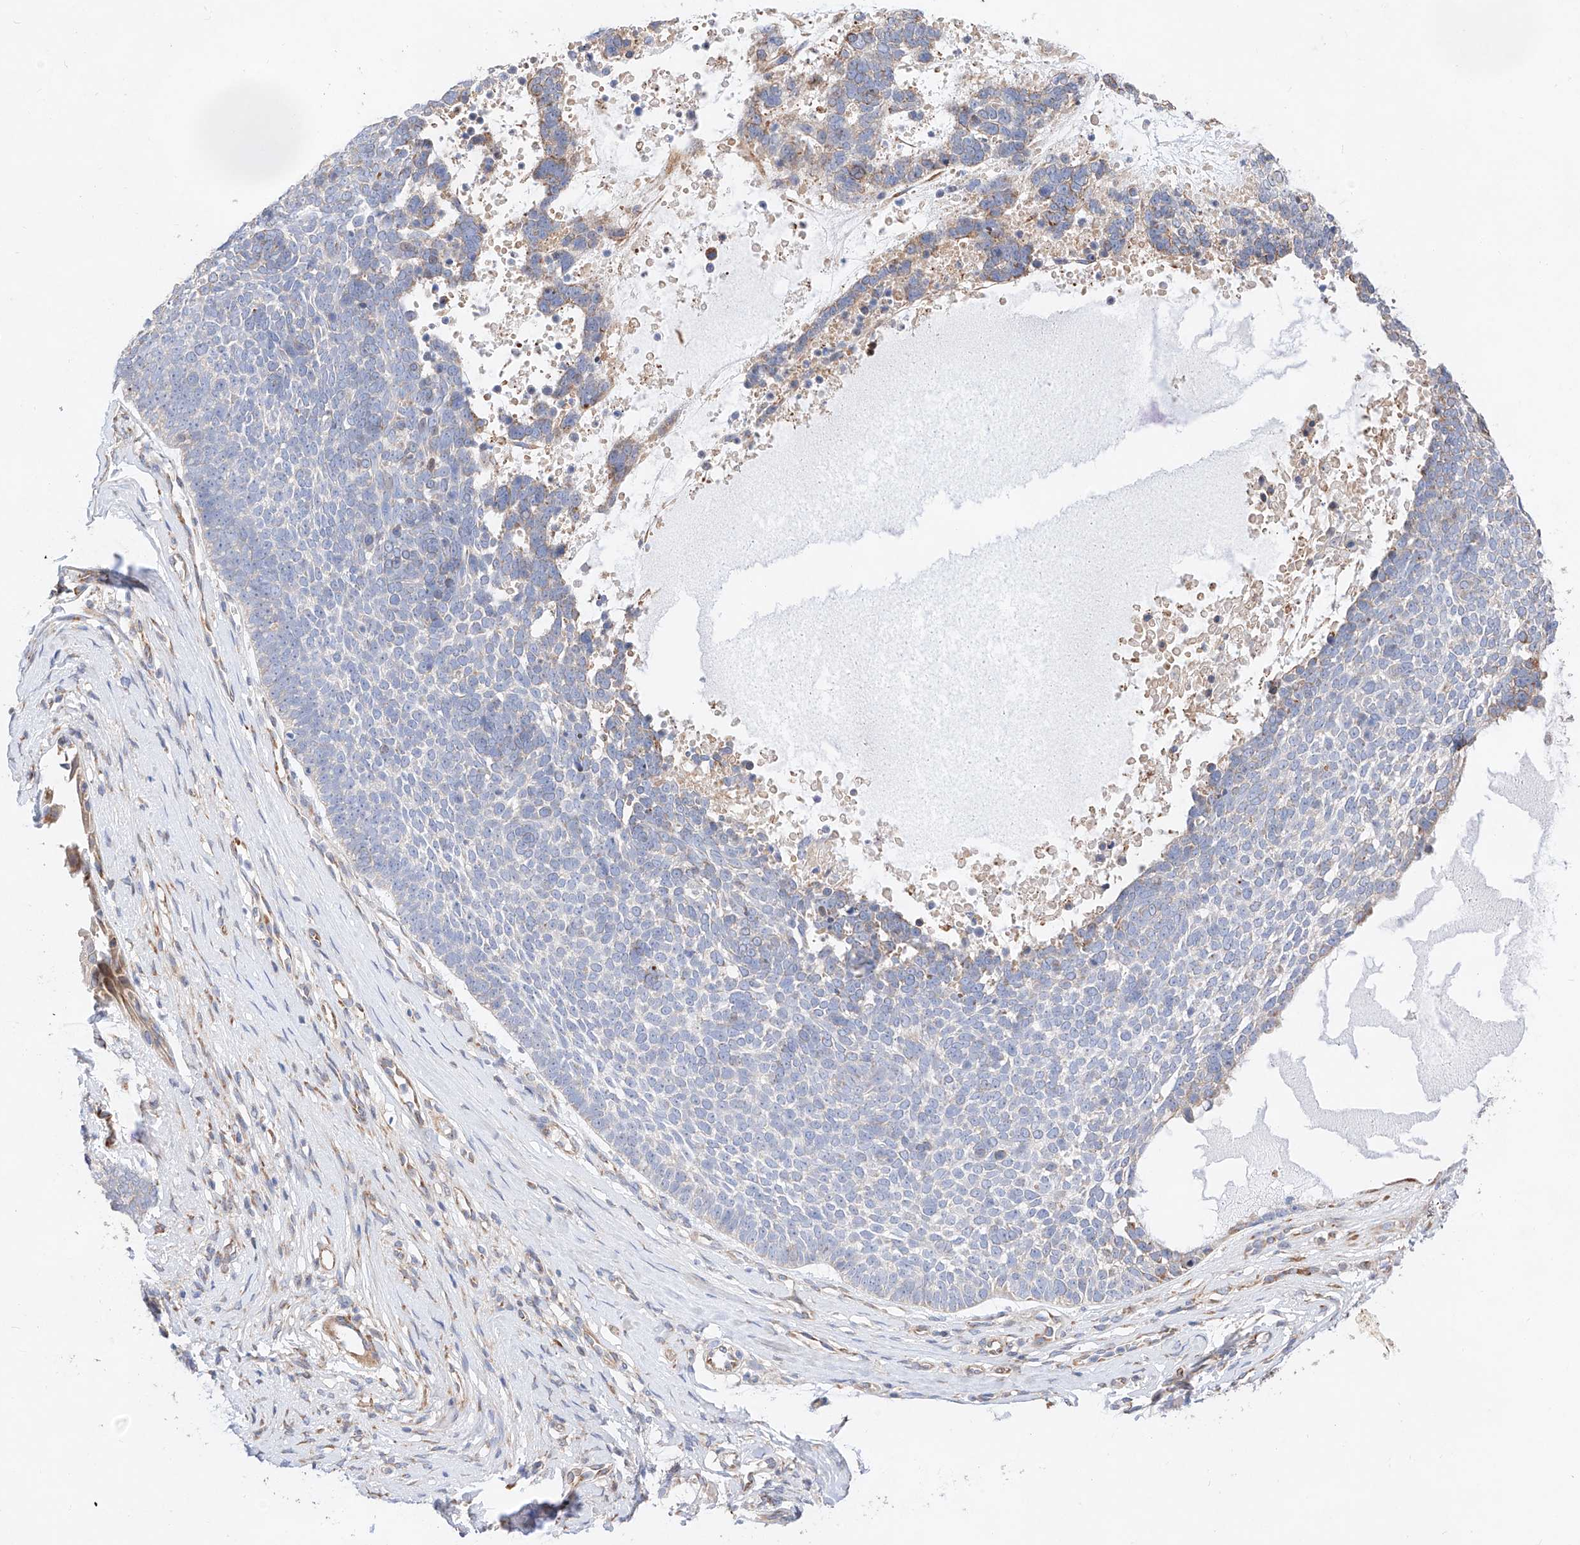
{"staining": {"intensity": "negative", "quantity": "none", "location": "none"}, "tissue": "skin cancer", "cell_type": "Tumor cells", "image_type": "cancer", "snomed": [{"axis": "morphology", "description": "Basal cell carcinoma"}, {"axis": "topography", "description": "Skin"}], "caption": "Tumor cells are negative for protein expression in human basal cell carcinoma (skin). The staining is performed using DAB brown chromogen with nuclei counter-stained in using hematoxylin.", "gene": "ATP9B", "patient": {"sex": "female", "age": 81}}